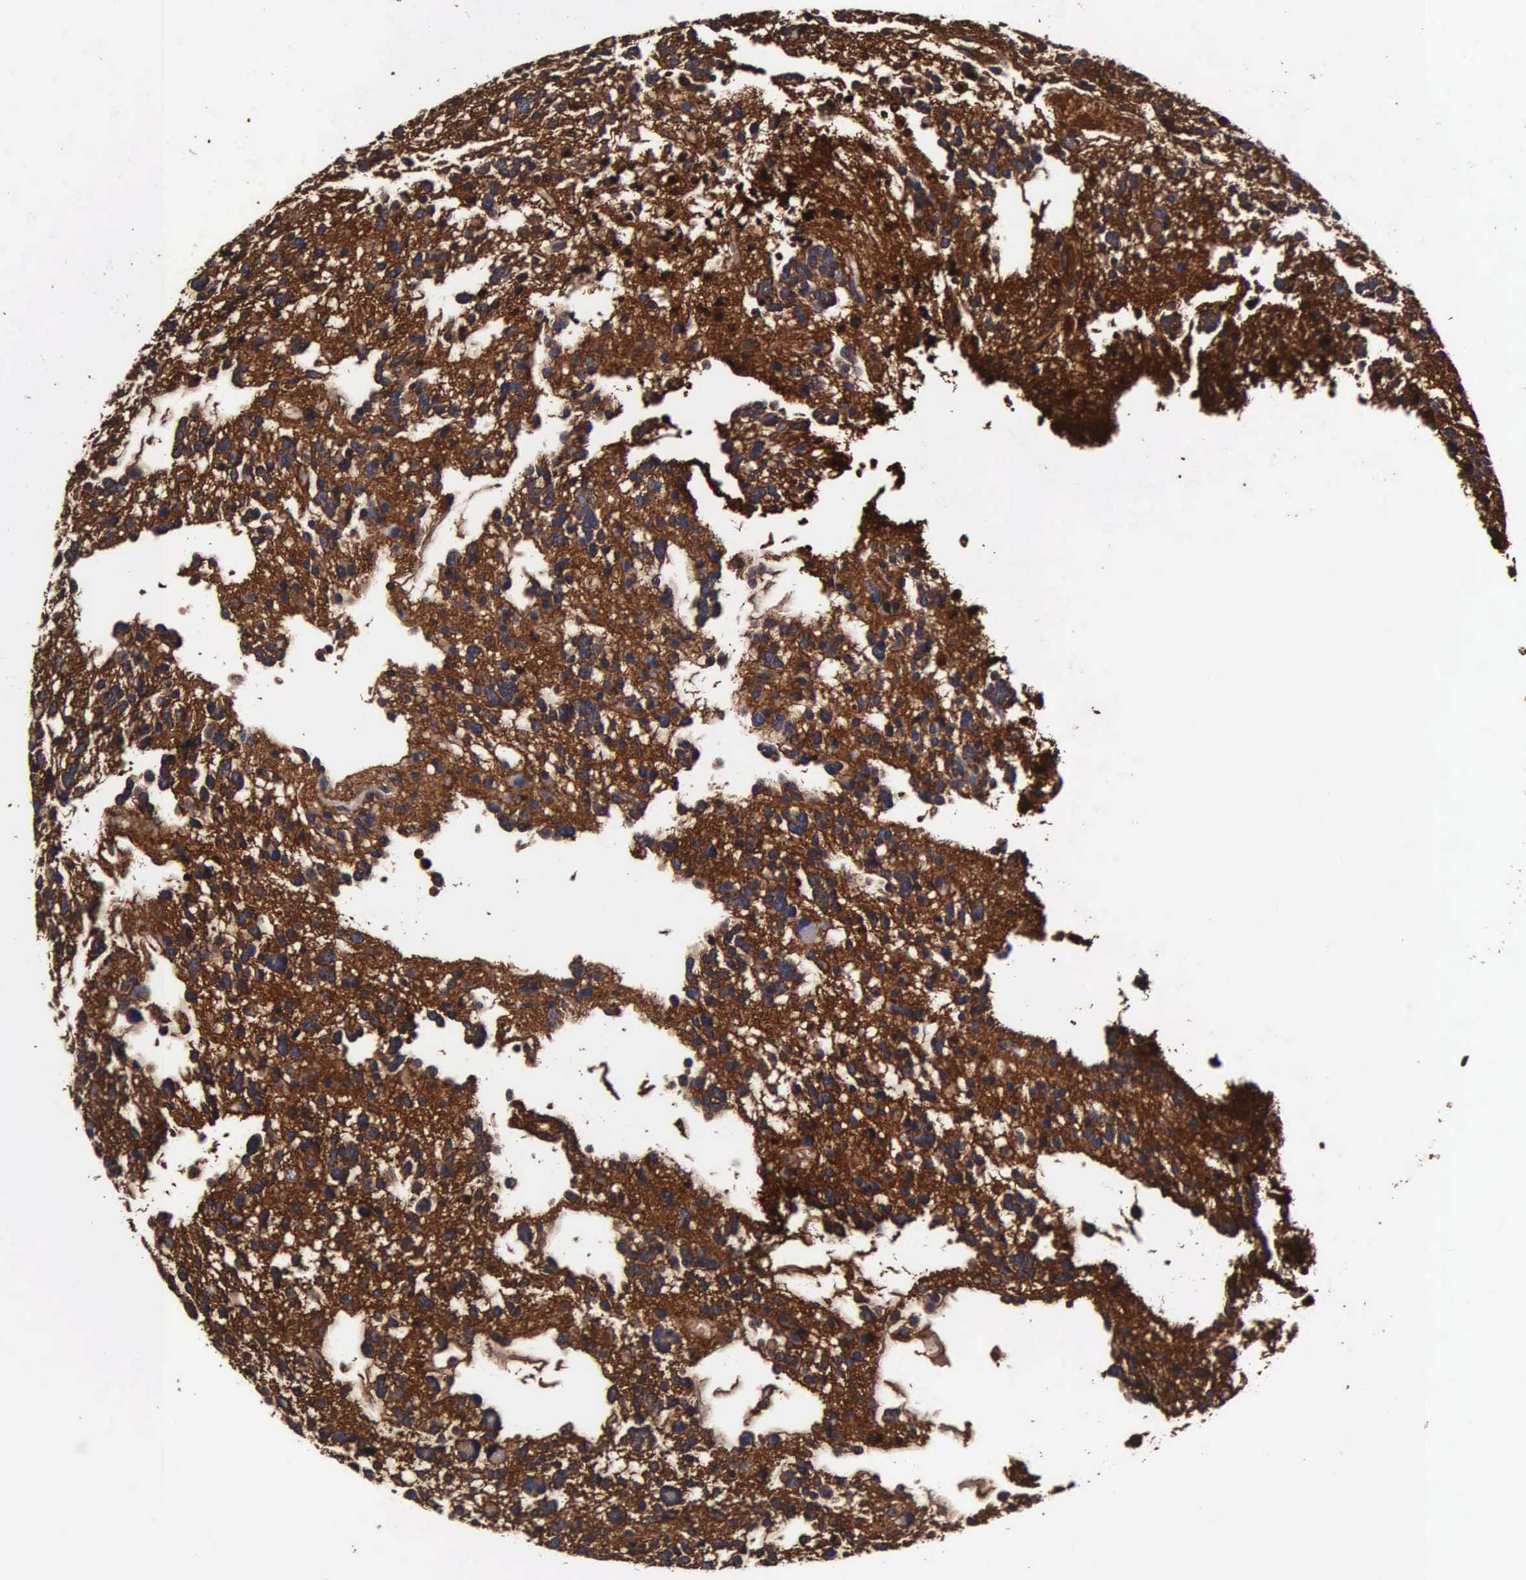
{"staining": {"intensity": "strong", "quantity": ">75%", "location": "cytoplasmic/membranous"}, "tissue": "glioma", "cell_type": "Tumor cells", "image_type": "cancer", "snomed": [{"axis": "morphology", "description": "Glioma, malignant, Low grade"}, {"axis": "topography", "description": "Brain"}], "caption": "IHC micrograph of neoplastic tissue: human malignant low-grade glioma stained using IHC demonstrates high levels of strong protein expression localized specifically in the cytoplasmic/membranous of tumor cells, appearing as a cytoplasmic/membranous brown color.", "gene": "CST3", "patient": {"sex": "female", "age": 36}}